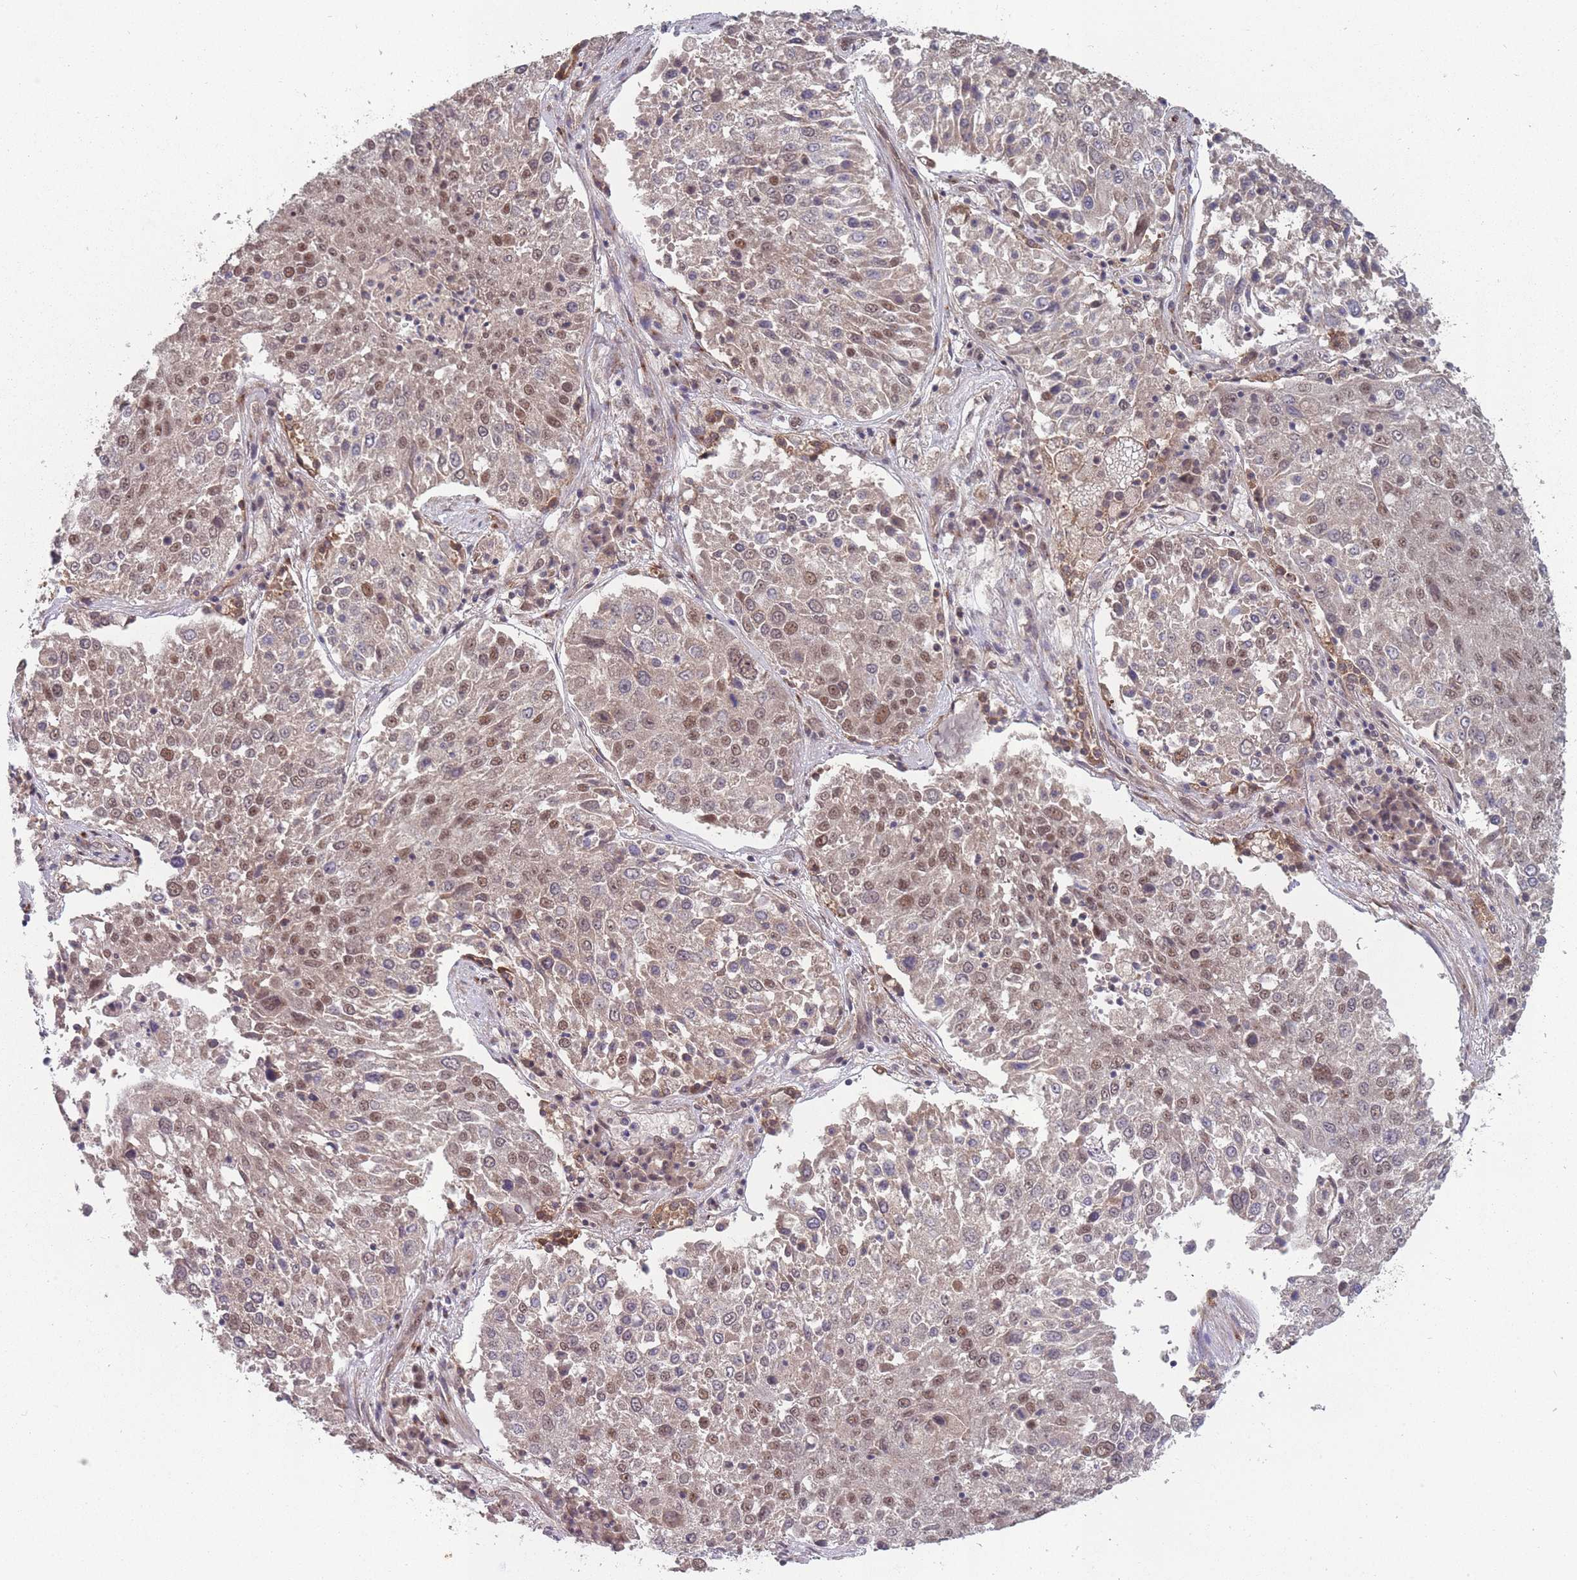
{"staining": {"intensity": "moderate", "quantity": ">75%", "location": "nuclear"}, "tissue": "lung cancer", "cell_type": "Tumor cells", "image_type": "cancer", "snomed": [{"axis": "morphology", "description": "Squamous cell carcinoma, NOS"}, {"axis": "topography", "description": "Lung"}], "caption": "This is a micrograph of IHC staining of lung cancer (squamous cell carcinoma), which shows moderate expression in the nuclear of tumor cells.", "gene": "CNTRL", "patient": {"sex": "male", "age": 65}}